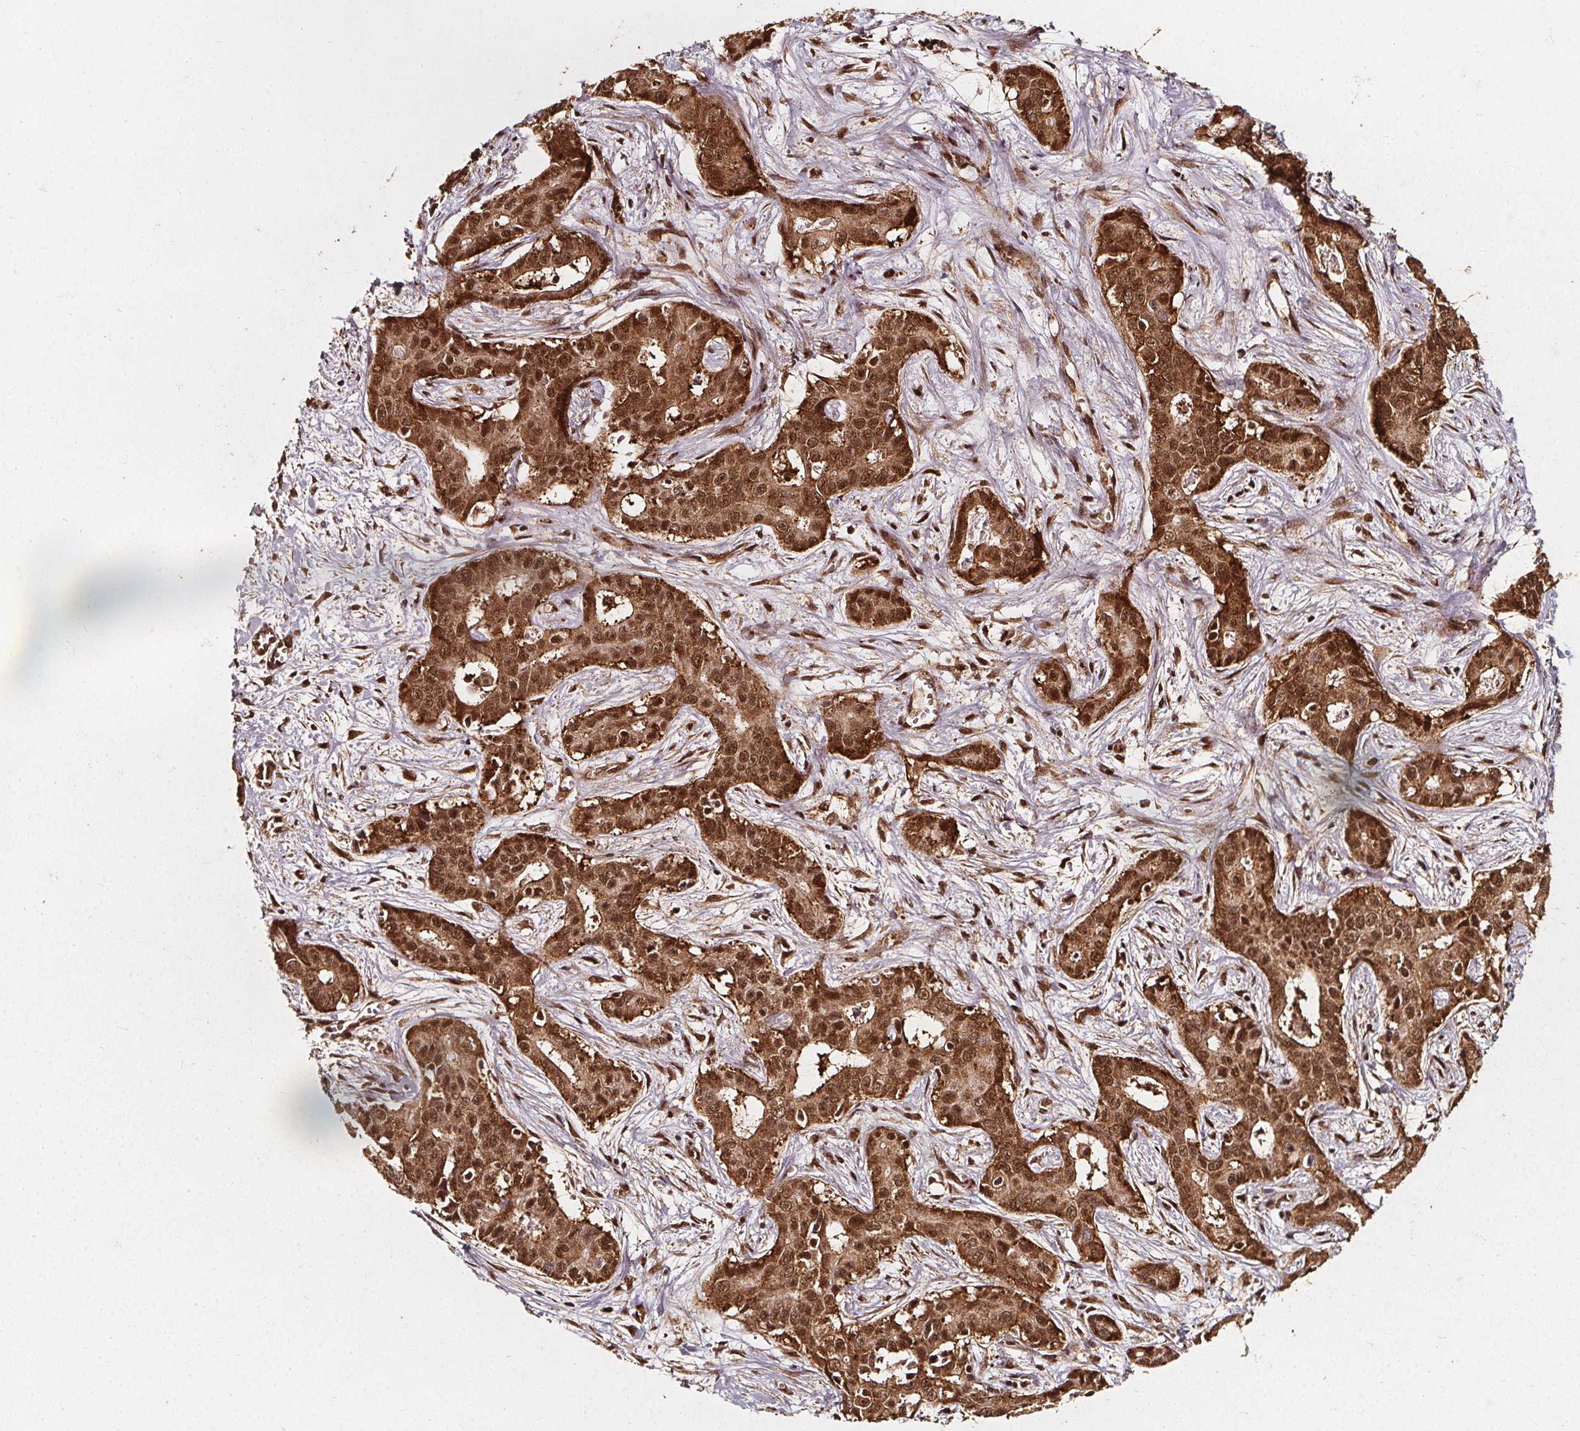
{"staining": {"intensity": "strong", "quantity": ">75%", "location": "cytoplasmic/membranous,nuclear"}, "tissue": "liver cancer", "cell_type": "Tumor cells", "image_type": "cancer", "snomed": [{"axis": "morphology", "description": "Cholangiocarcinoma"}, {"axis": "topography", "description": "Liver"}], "caption": "Strong cytoplasmic/membranous and nuclear protein staining is present in approximately >75% of tumor cells in liver cholangiocarcinoma.", "gene": "SMN1", "patient": {"sex": "female", "age": 65}}